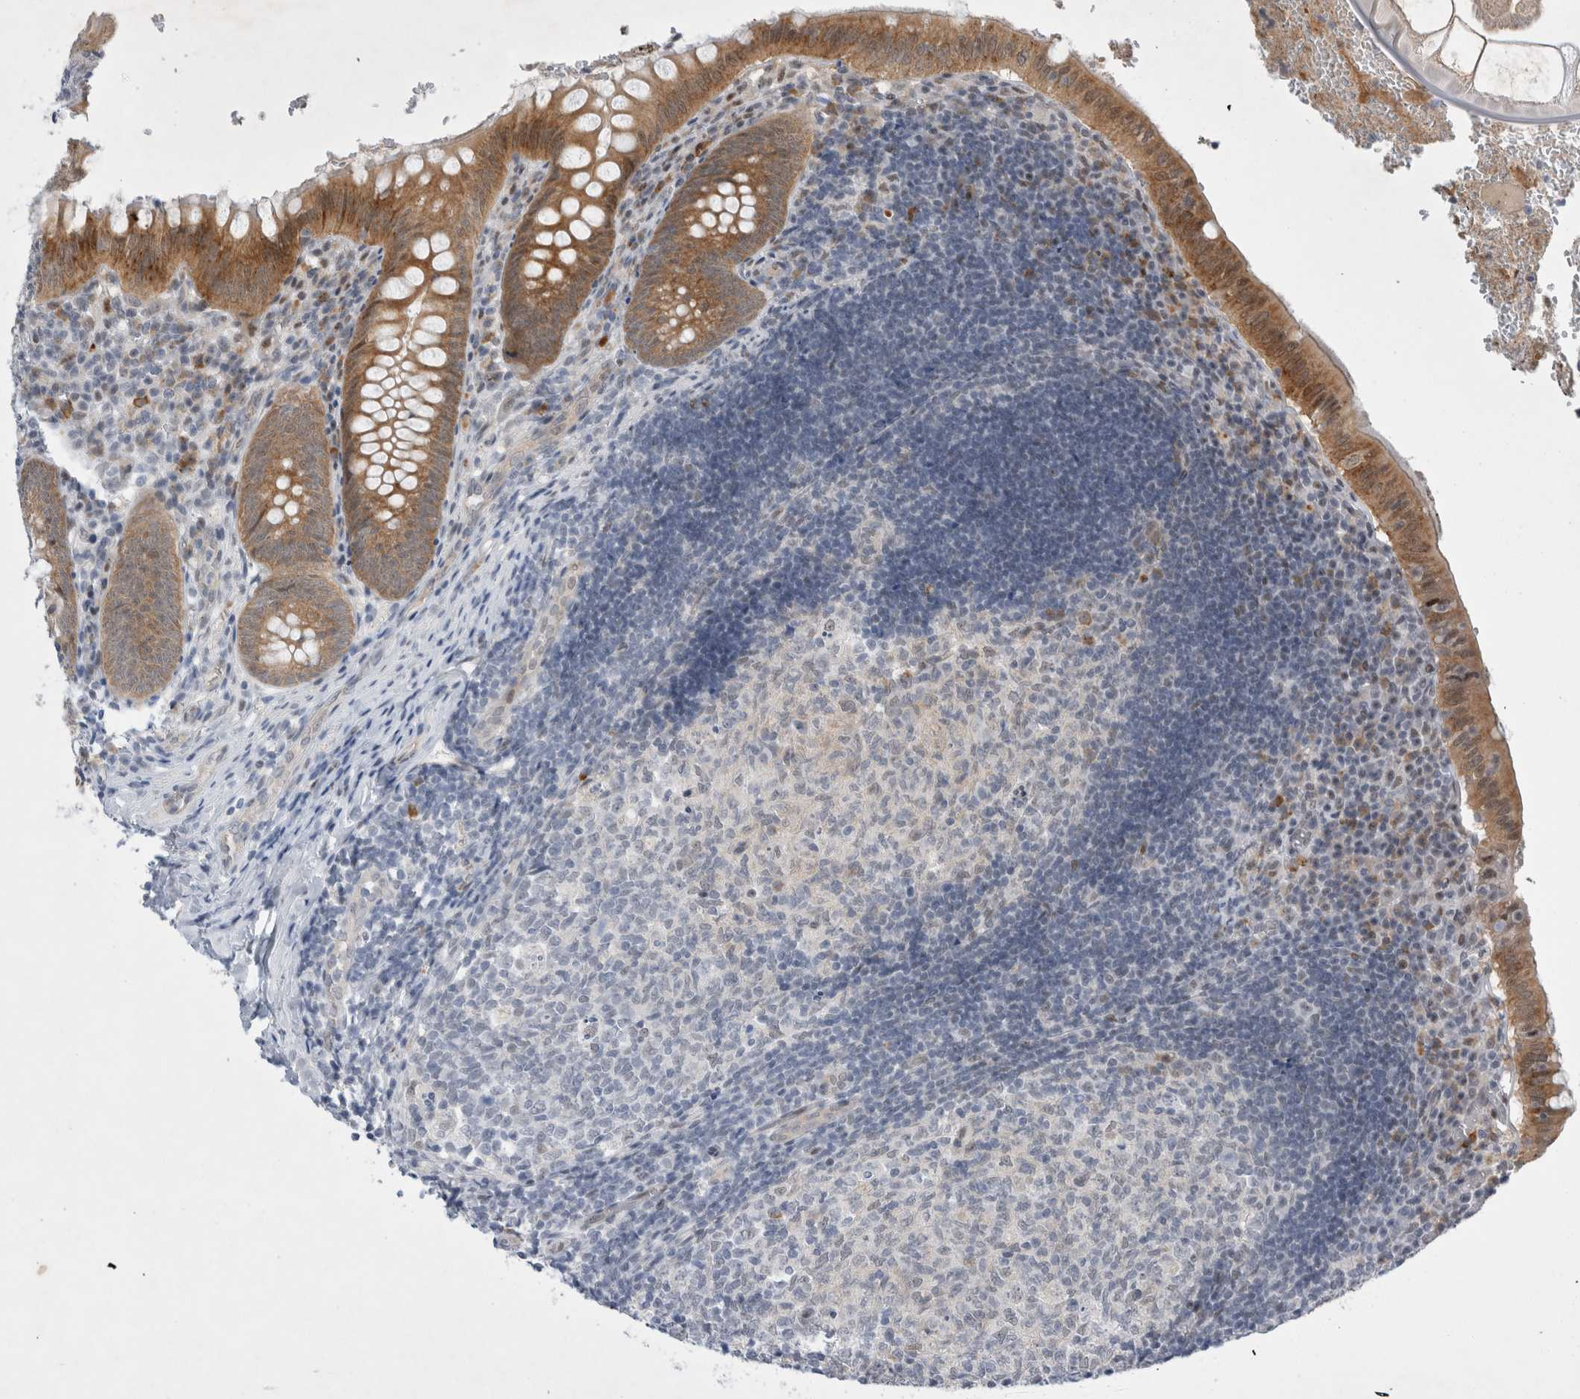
{"staining": {"intensity": "moderate", "quantity": ">75%", "location": "cytoplasmic/membranous"}, "tissue": "appendix", "cell_type": "Glandular cells", "image_type": "normal", "snomed": [{"axis": "morphology", "description": "Normal tissue, NOS"}, {"axis": "topography", "description": "Appendix"}], "caption": "Appendix stained with immunohistochemistry (IHC) demonstrates moderate cytoplasmic/membranous positivity in approximately >75% of glandular cells.", "gene": "WIPF2", "patient": {"sex": "male", "age": 8}}